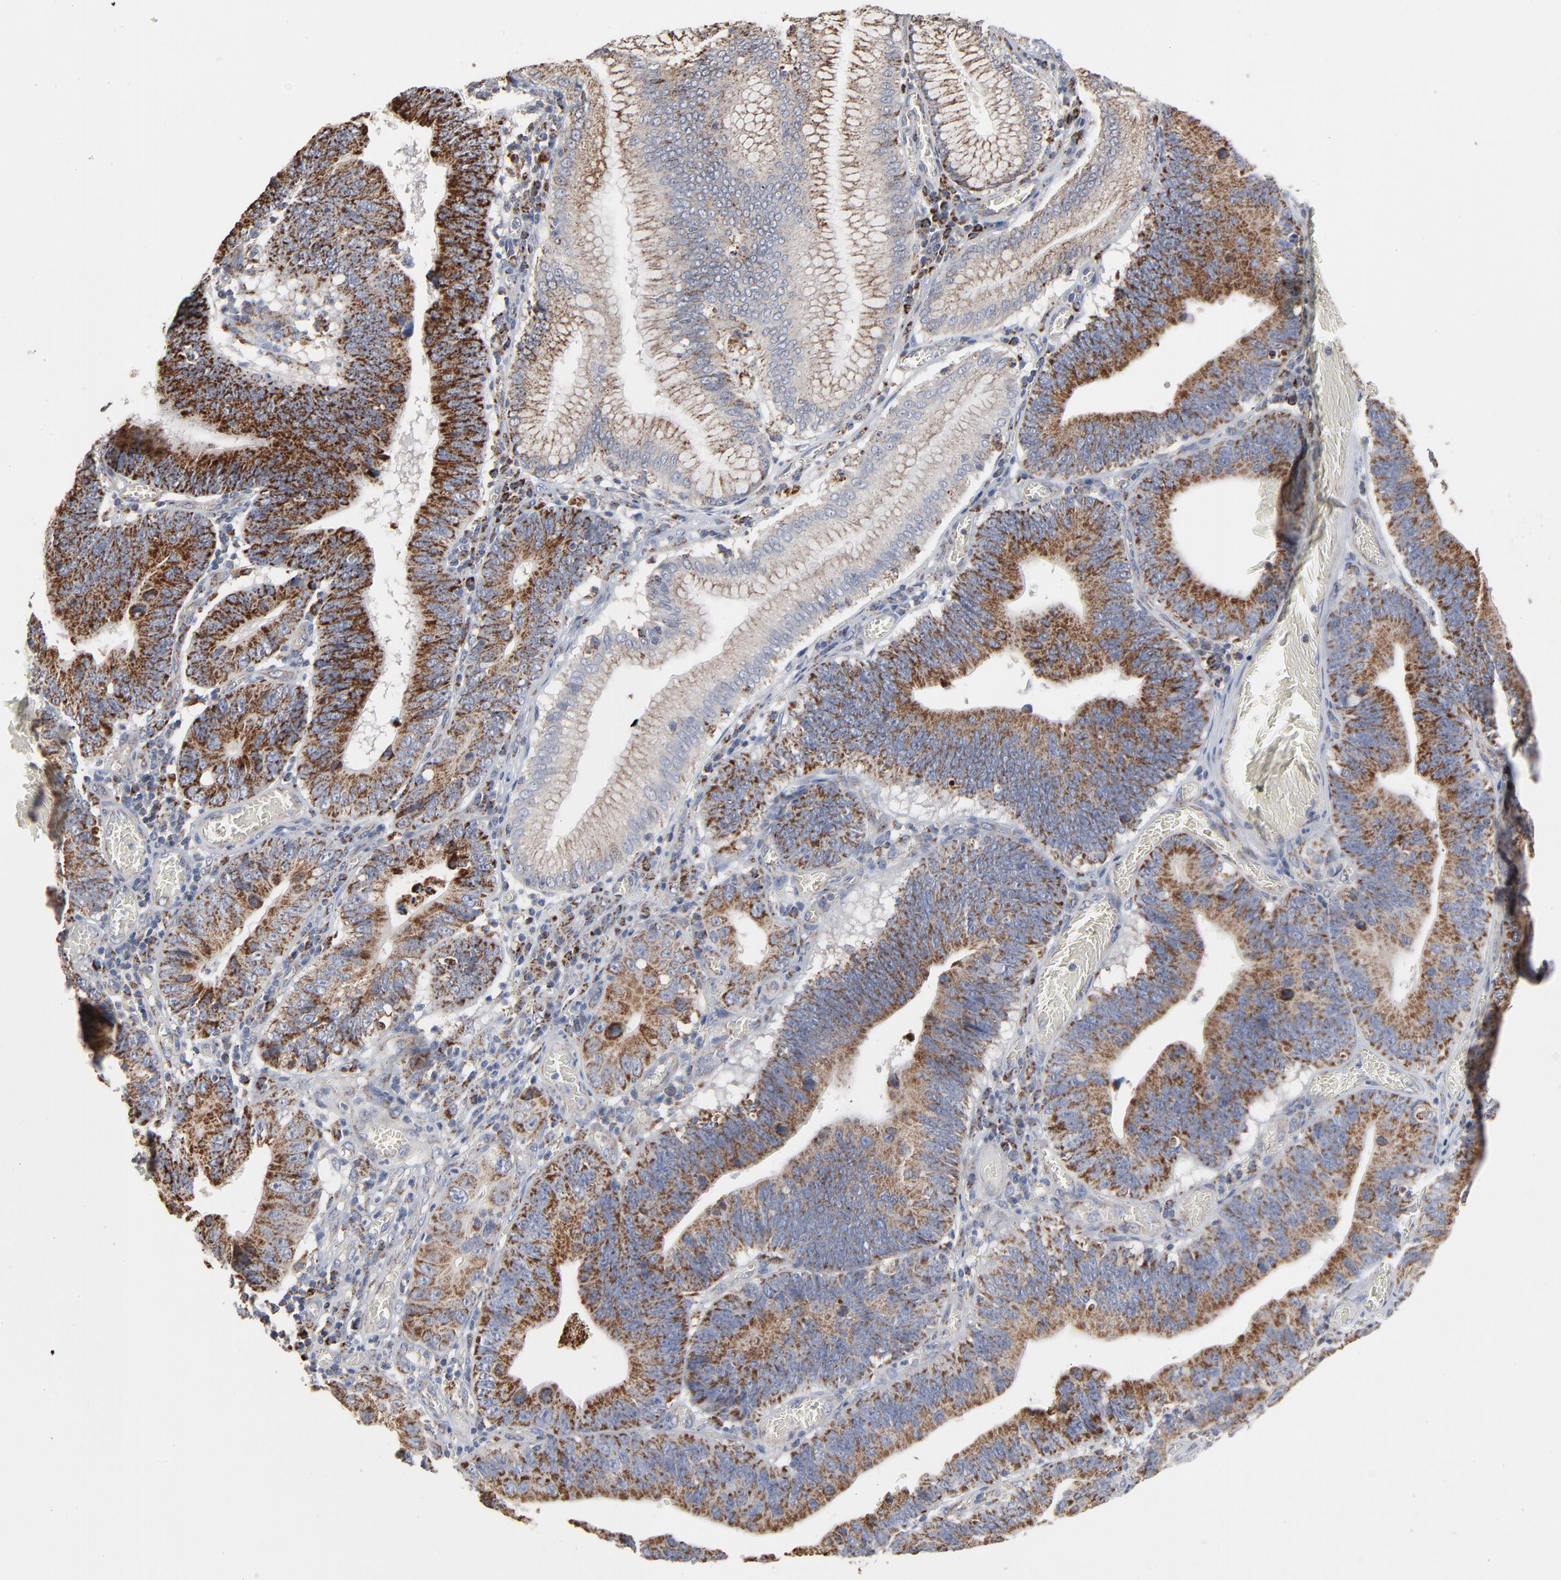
{"staining": {"intensity": "strong", "quantity": ">75%", "location": "cytoplasmic/membranous"}, "tissue": "stomach cancer", "cell_type": "Tumor cells", "image_type": "cancer", "snomed": [{"axis": "morphology", "description": "Adenocarcinoma, NOS"}, {"axis": "topography", "description": "Stomach"}, {"axis": "topography", "description": "Gastric cardia"}], "caption": "High-magnification brightfield microscopy of stomach cancer (adenocarcinoma) stained with DAB (brown) and counterstained with hematoxylin (blue). tumor cells exhibit strong cytoplasmic/membranous expression is identified in about>75% of cells.", "gene": "UQCRC1", "patient": {"sex": "male", "age": 59}}